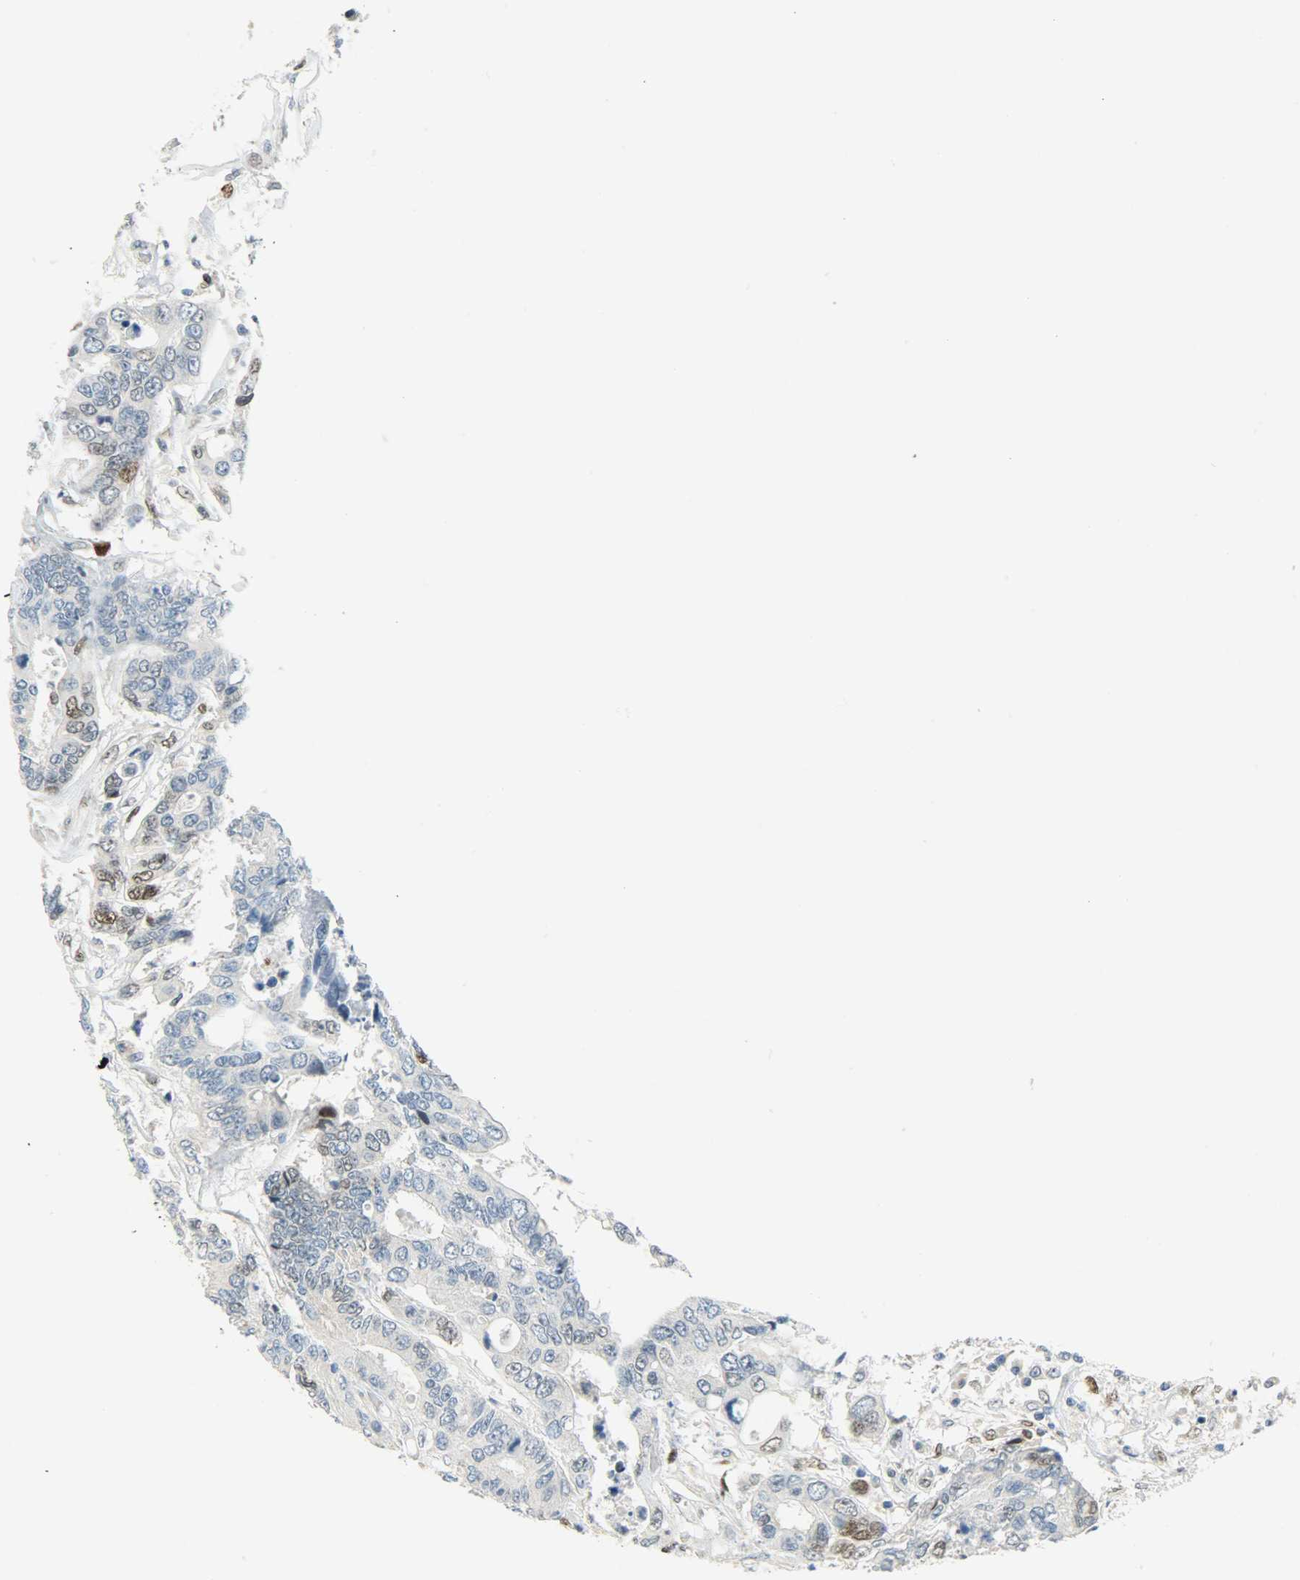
{"staining": {"intensity": "weak", "quantity": "<25%", "location": "nuclear"}, "tissue": "colorectal cancer", "cell_type": "Tumor cells", "image_type": "cancer", "snomed": [{"axis": "morphology", "description": "Adenocarcinoma, NOS"}, {"axis": "topography", "description": "Rectum"}], "caption": "This image is of adenocarcinoma (colorectal) stained with immunohistochemistry to label a protein in brown with the nuclei are counter-stained blue. There is no positivity in tumor cells.", "gene": "JUNB", "patient": {"sex": "male", "age": 55}}